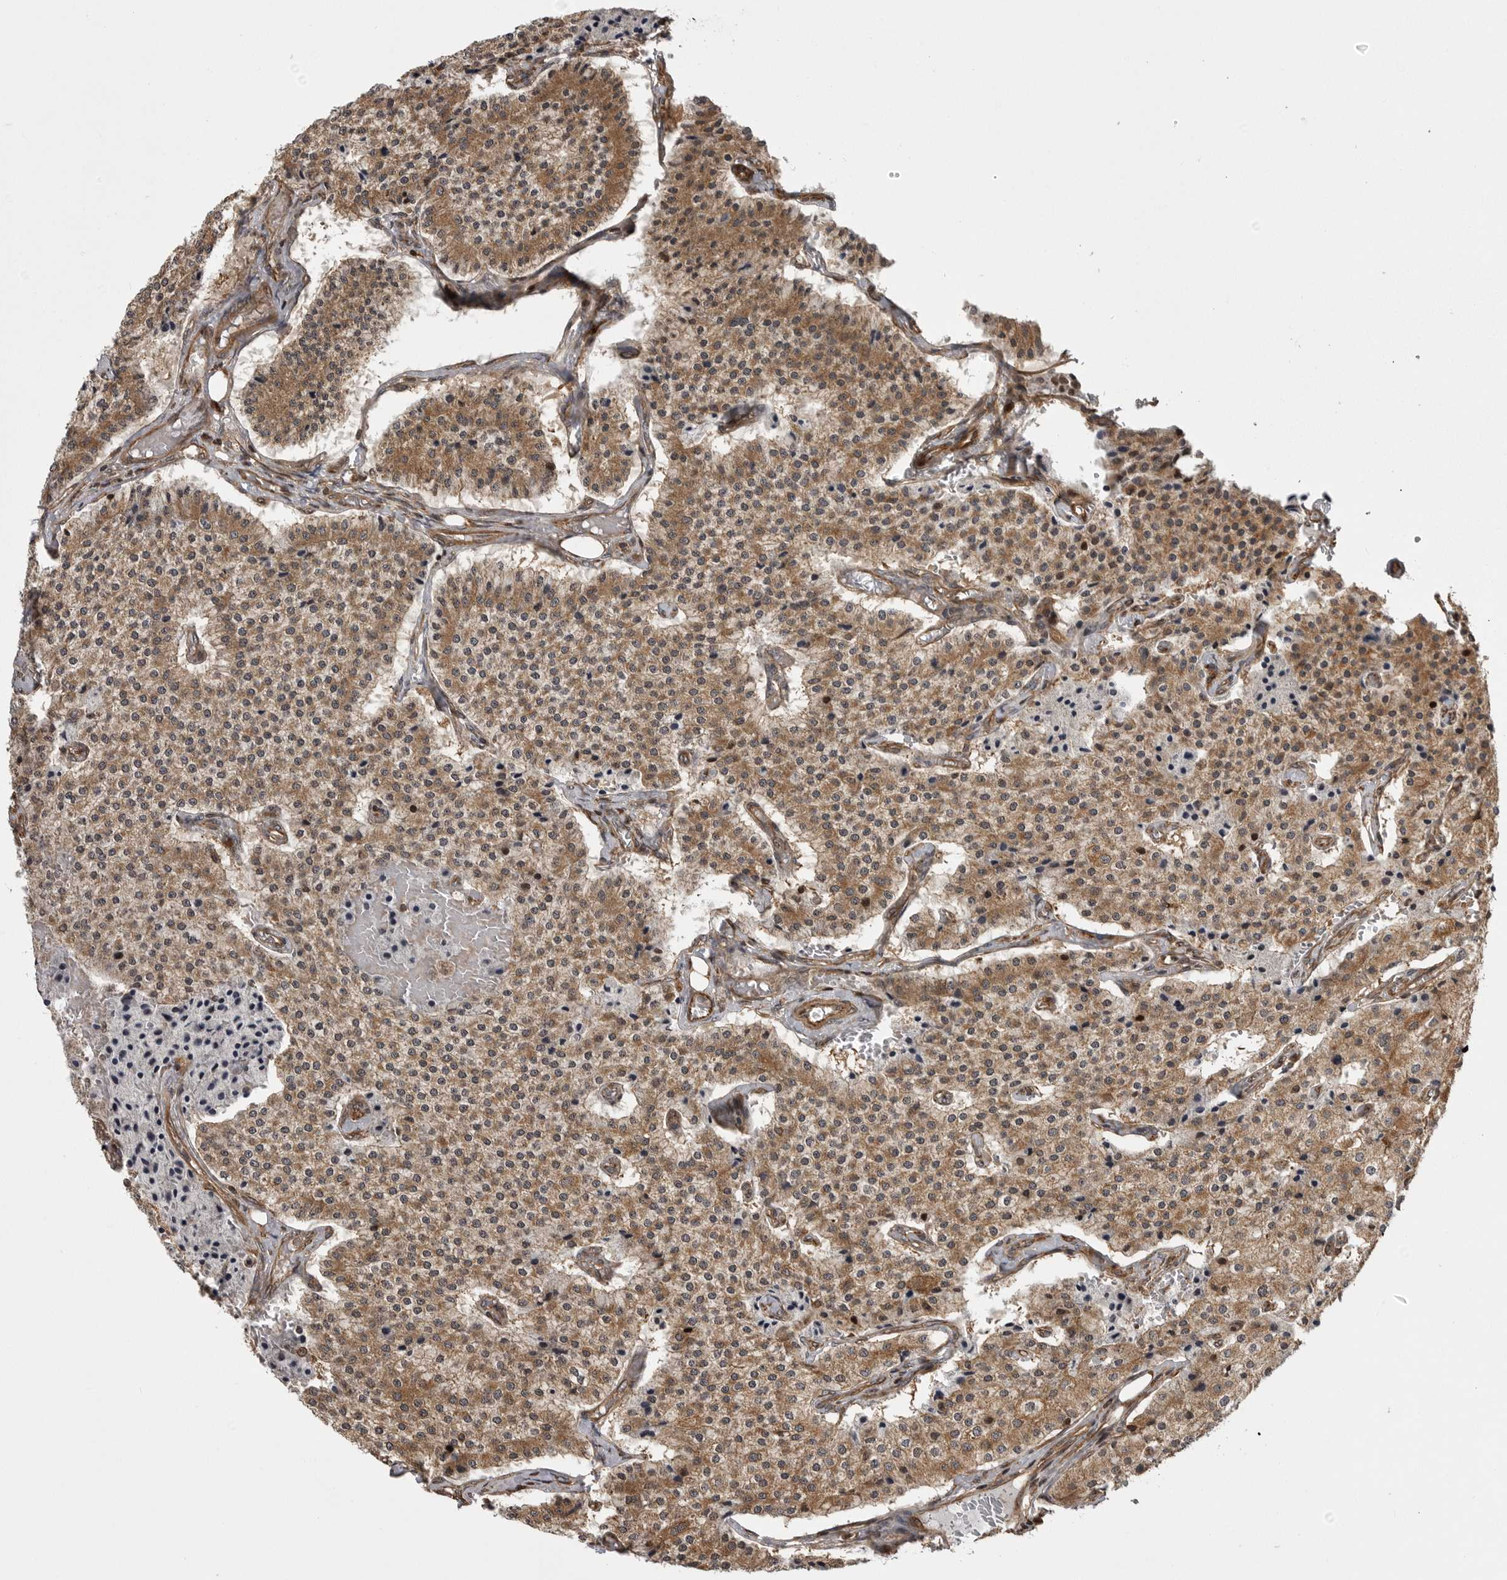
{"staining": {"intensity": "moderate", "quantity": ">75%", "location": "cytoplasmic/membranous"}, "tissue": "carcinoid", "cell_type": "Tumor cells", "image_type": "cancer", "snomed": [{"axis": "morphology", "description": "Carcinoid, malignant, NOS"}, {"axis": "topography", "description": "Colon"}], "caption": "There is medium levels of moderate cytoplasmic/membranous expression in tumor cells of malignant carcinoid, as demonstrated by immunohistochemical staining (brown color).", "gene": "ZNRF1", "patient": {"sex": "female", "age": 52}}